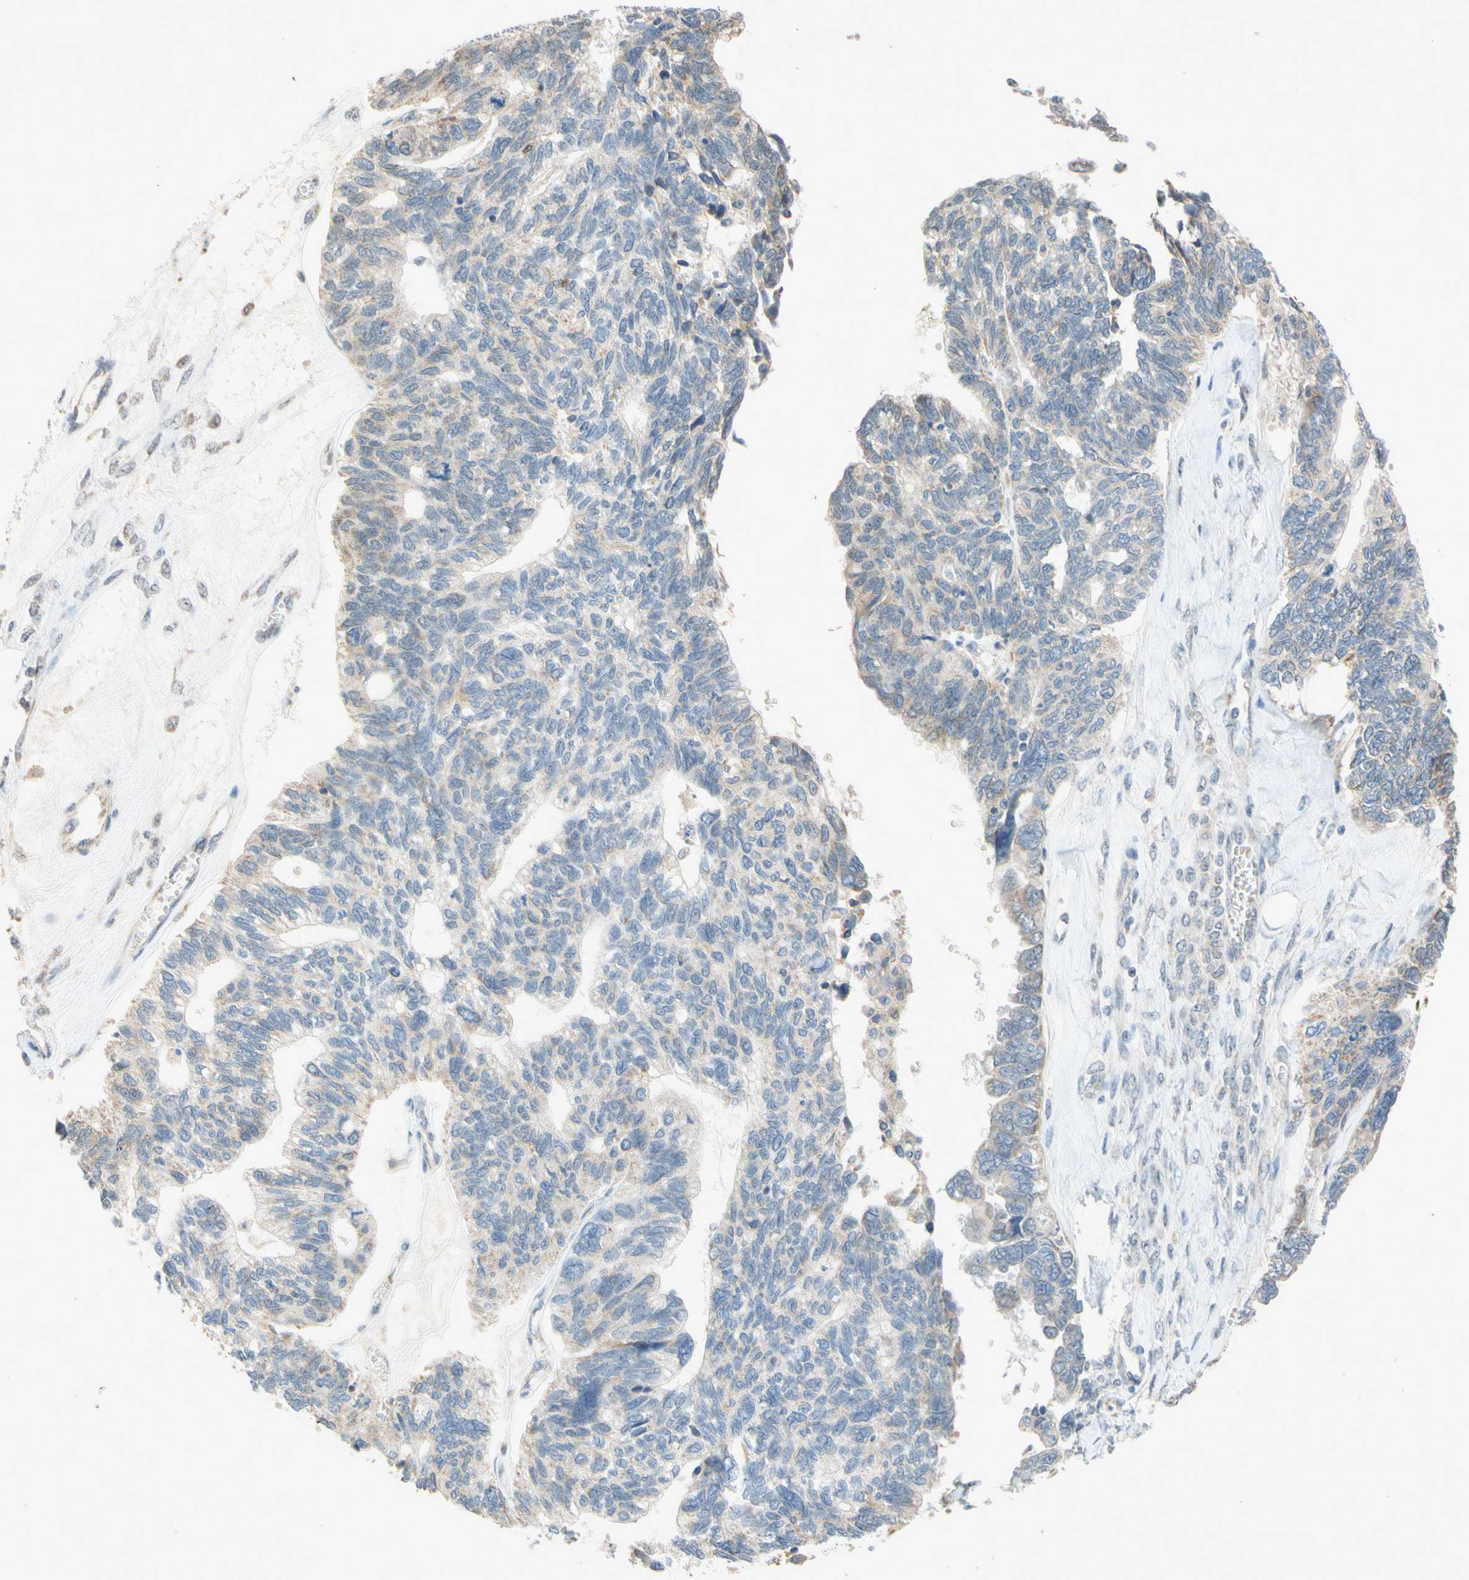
{"staining": {"intensity": "weak", "quantity": "25%-75%", "location": "cytoplasmic/membranous"}, "tissue": "ovarian cancer", "cell_type": "Tumor cells", "image_type": "cancer", "snomed": [{"axis": "morphology", "description": "Cystadenocarcinoma, serous, NOS"}, {"axis": "topography", "description": "Ovary"}], "caption": "DAB immunohistochemical staining of serous cystadenocarcinoma (ovarian) shows weak cytoplasmic/membranous protein staining in about 25%-75% of tumor cells.", "gene": "GATA1", "patient": {"sex": "female", "age": 79}}